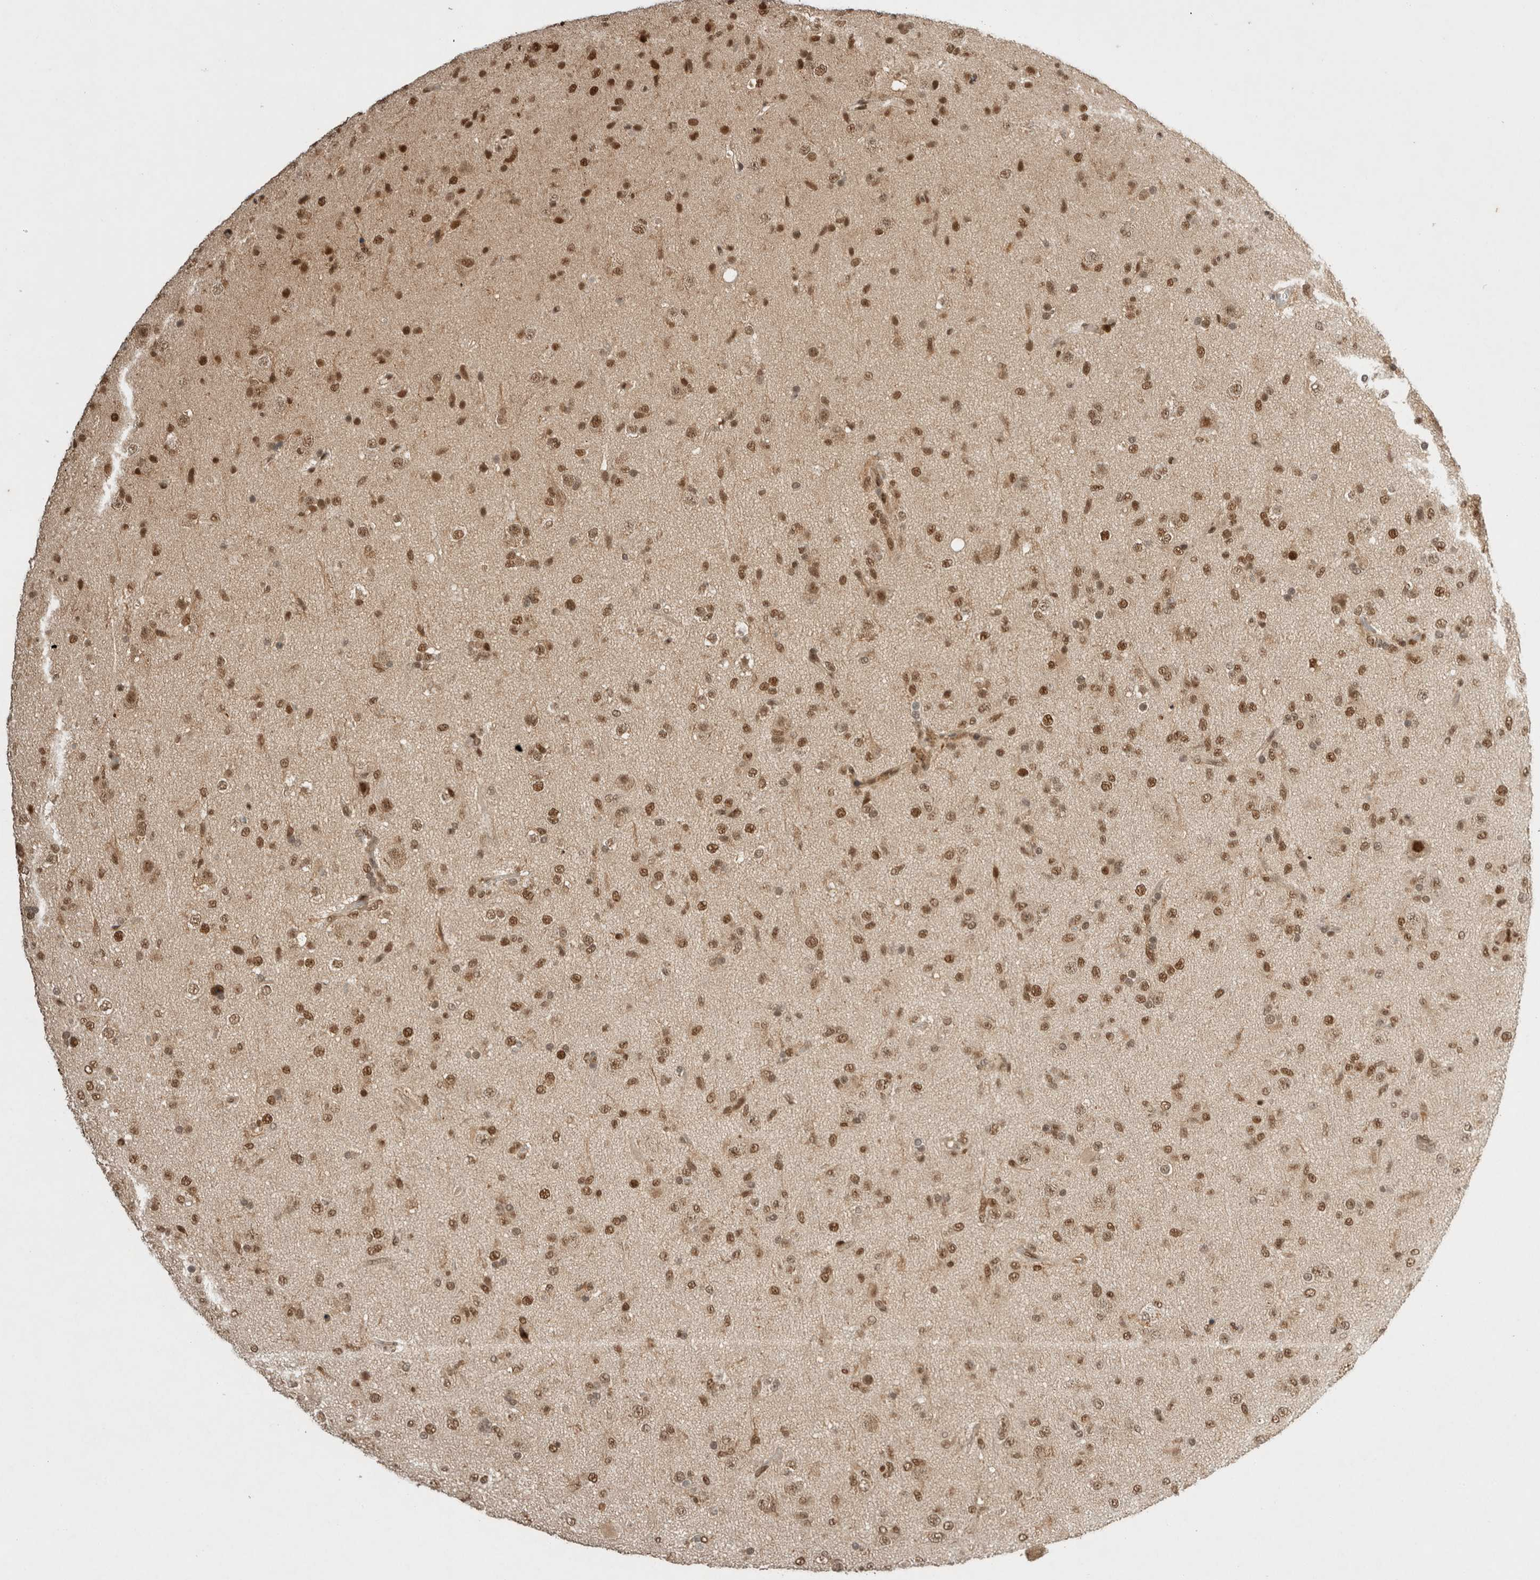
{"staining": {"intensity": "moderate", "quantity": ">75%", "location": "nuclear"}, "tissue": "glioma", "cell_type": "Tumor cells", "image_type": "cancer", "snomed": [{"axis": "morphology", "description": "Glioma, malignant, Low grade"}, {"axis": "topography", "description": "Brain"}], "caption": "A medium amount of moderate nuclear staining is seen in about >75% of tumor cells in malignant glioma (low-grade) tissue.", "gene": "SNRNP40", "patient": {"sex": "male", "age": 65}}